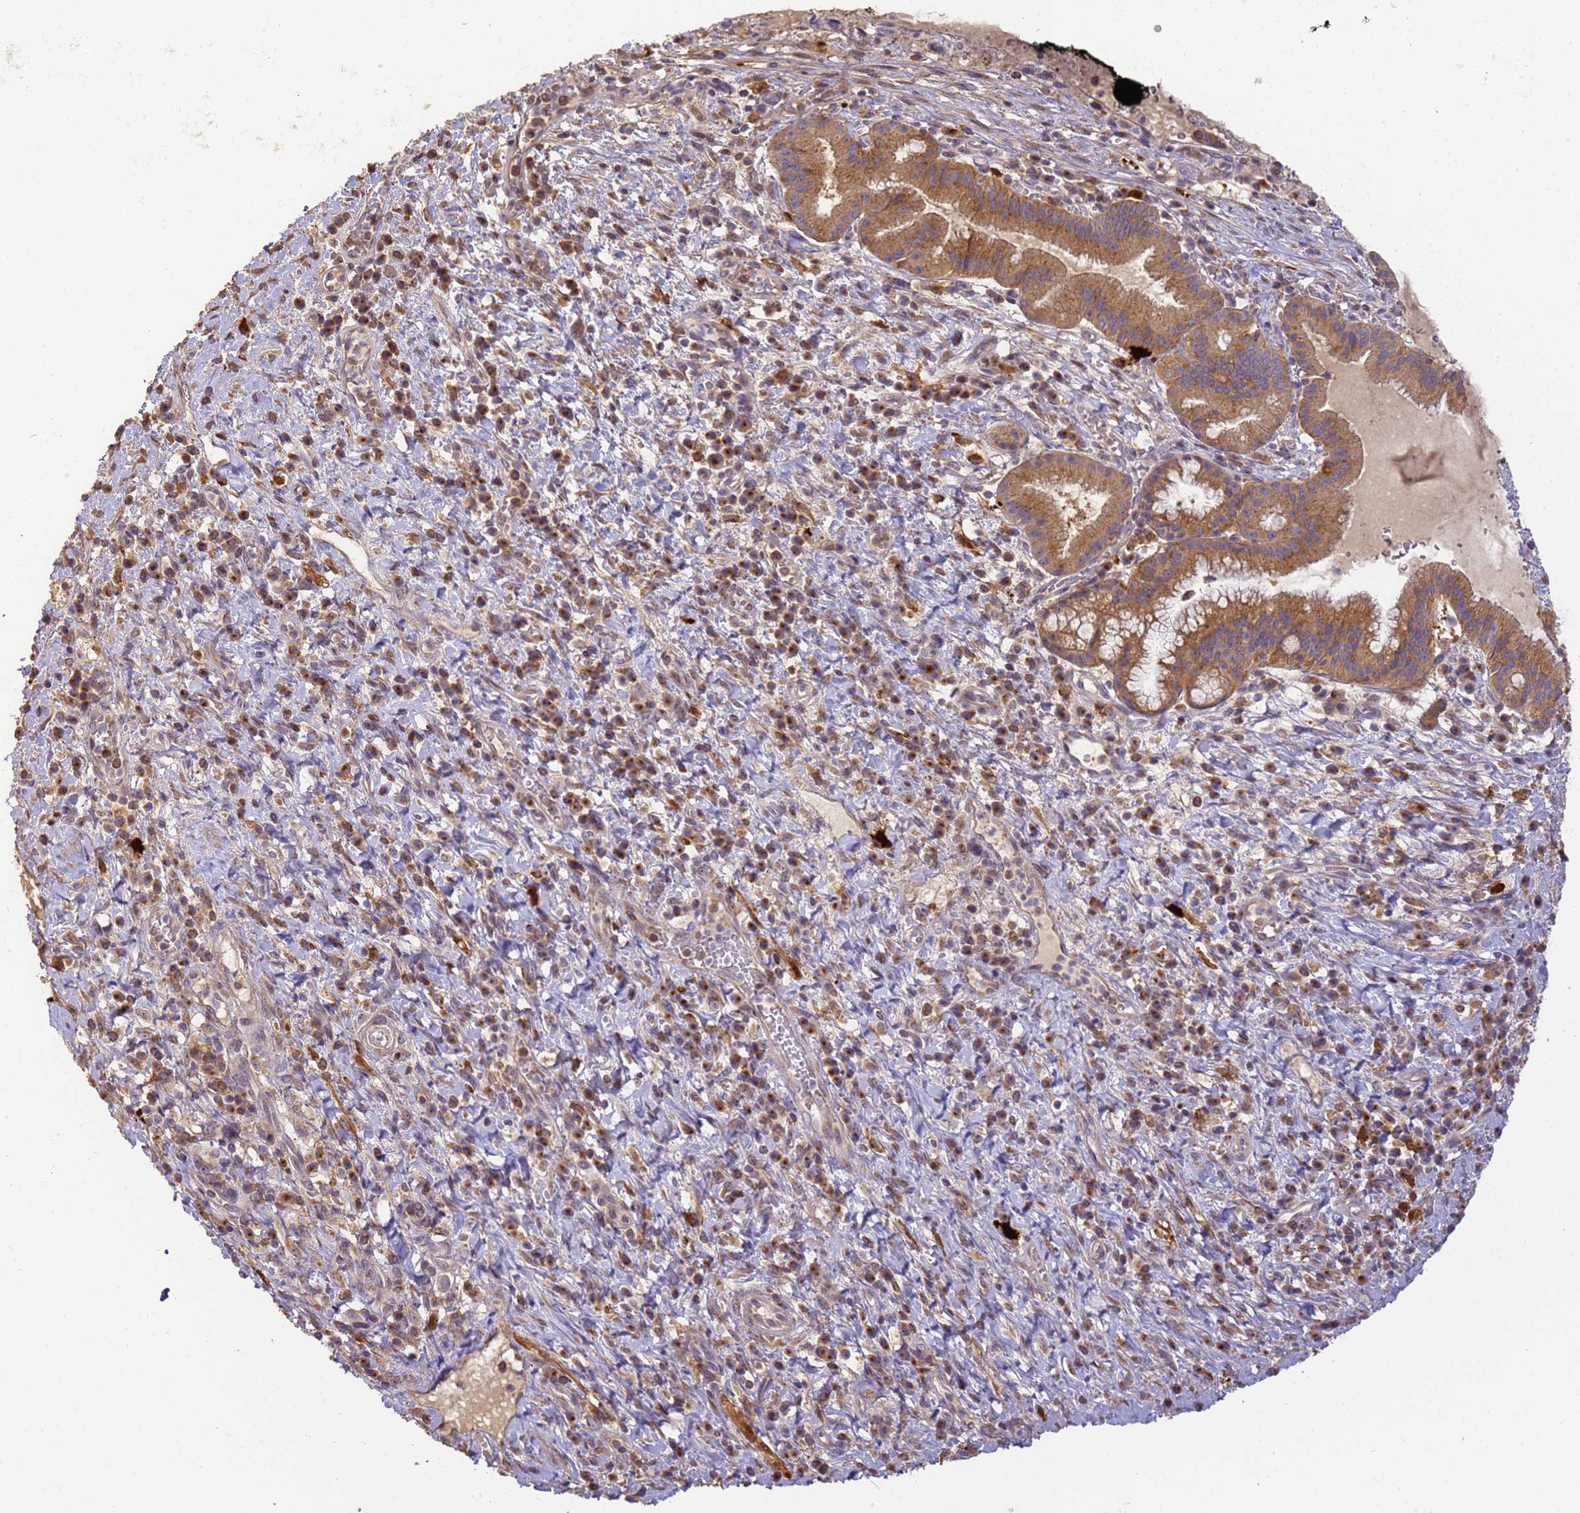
{"staining": {"intensity": "moderate", "quantity": ">75%", "location": "cytoplasmic/membranous"}, "tissue": "pancreatic cancer", "cell_type": "Tumor cells", "image_type": "cancer", "snomed": [{"axis": "morphology", "description": "Adenocarcinoma, NOS"}, {"axis": "topography", "description": "Pancreas"}], "caption": "There is medium levels of moderate cytoplasmic/membranous expression in tumor cells of pancreatic cancer, as demonstrated by immunohistochemical staining (brown color).", "gene": "M6PR", "patient": {"sex": "male", "age": 72}}